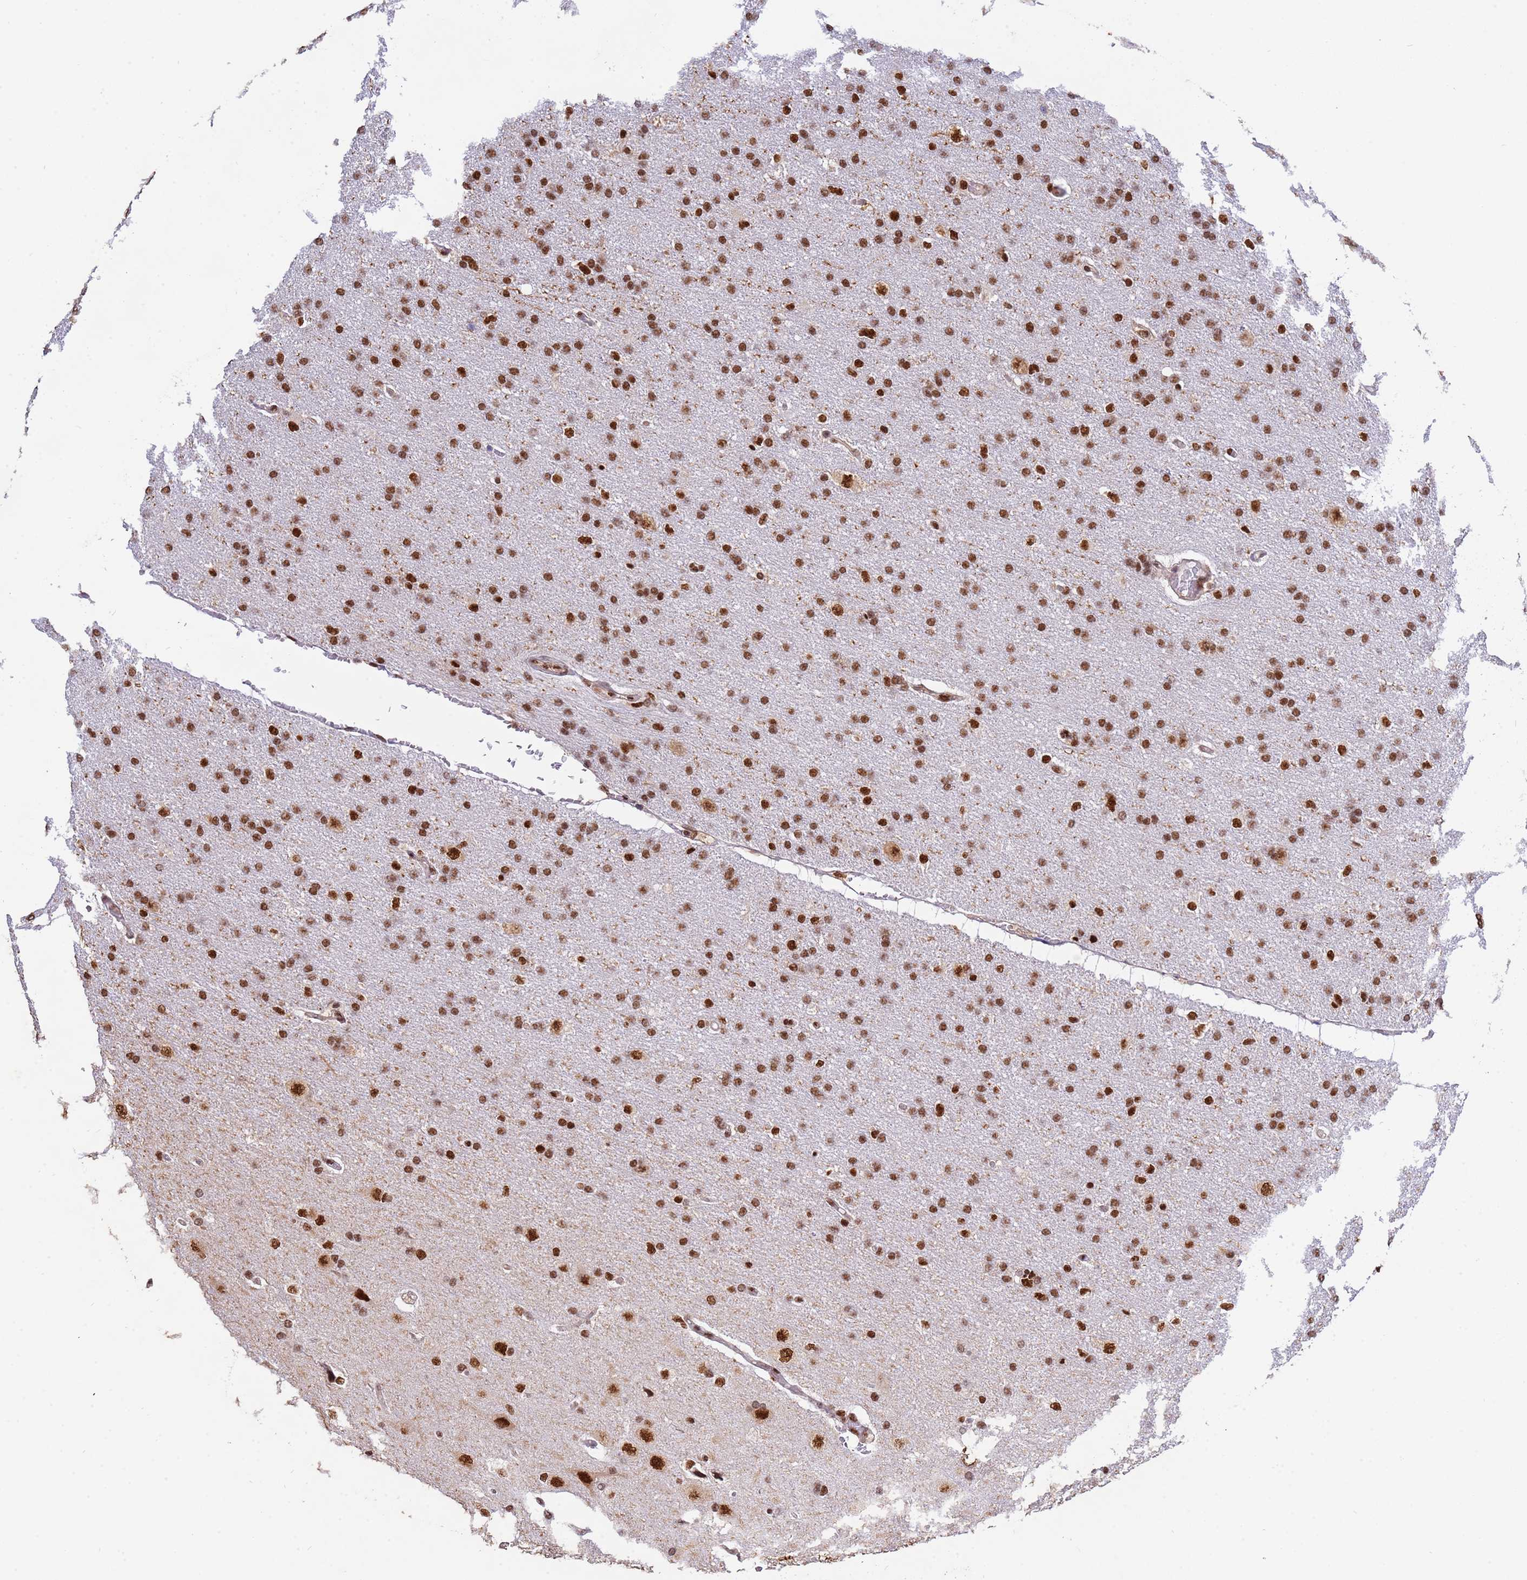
{"staining": {"intensity": "moderate", "quantity": ">75%", "location": "nuclear"}, "tissue": "glioma", "cell_type": "Tumor cells", "image_type": "cancer", "snomed": [{"axis": "morphology", "description": "Glioma, malignant, High grade"}, {"axis": "topography", "description": "Brain"}], "caption": "Human malignant glioma (high-grade) stained with a brown dye displays moderate nuclear positive positivity in about >75% of tumor cells.", "gene": "ESF1", "patient": {"sex": "male", "age": 72}}